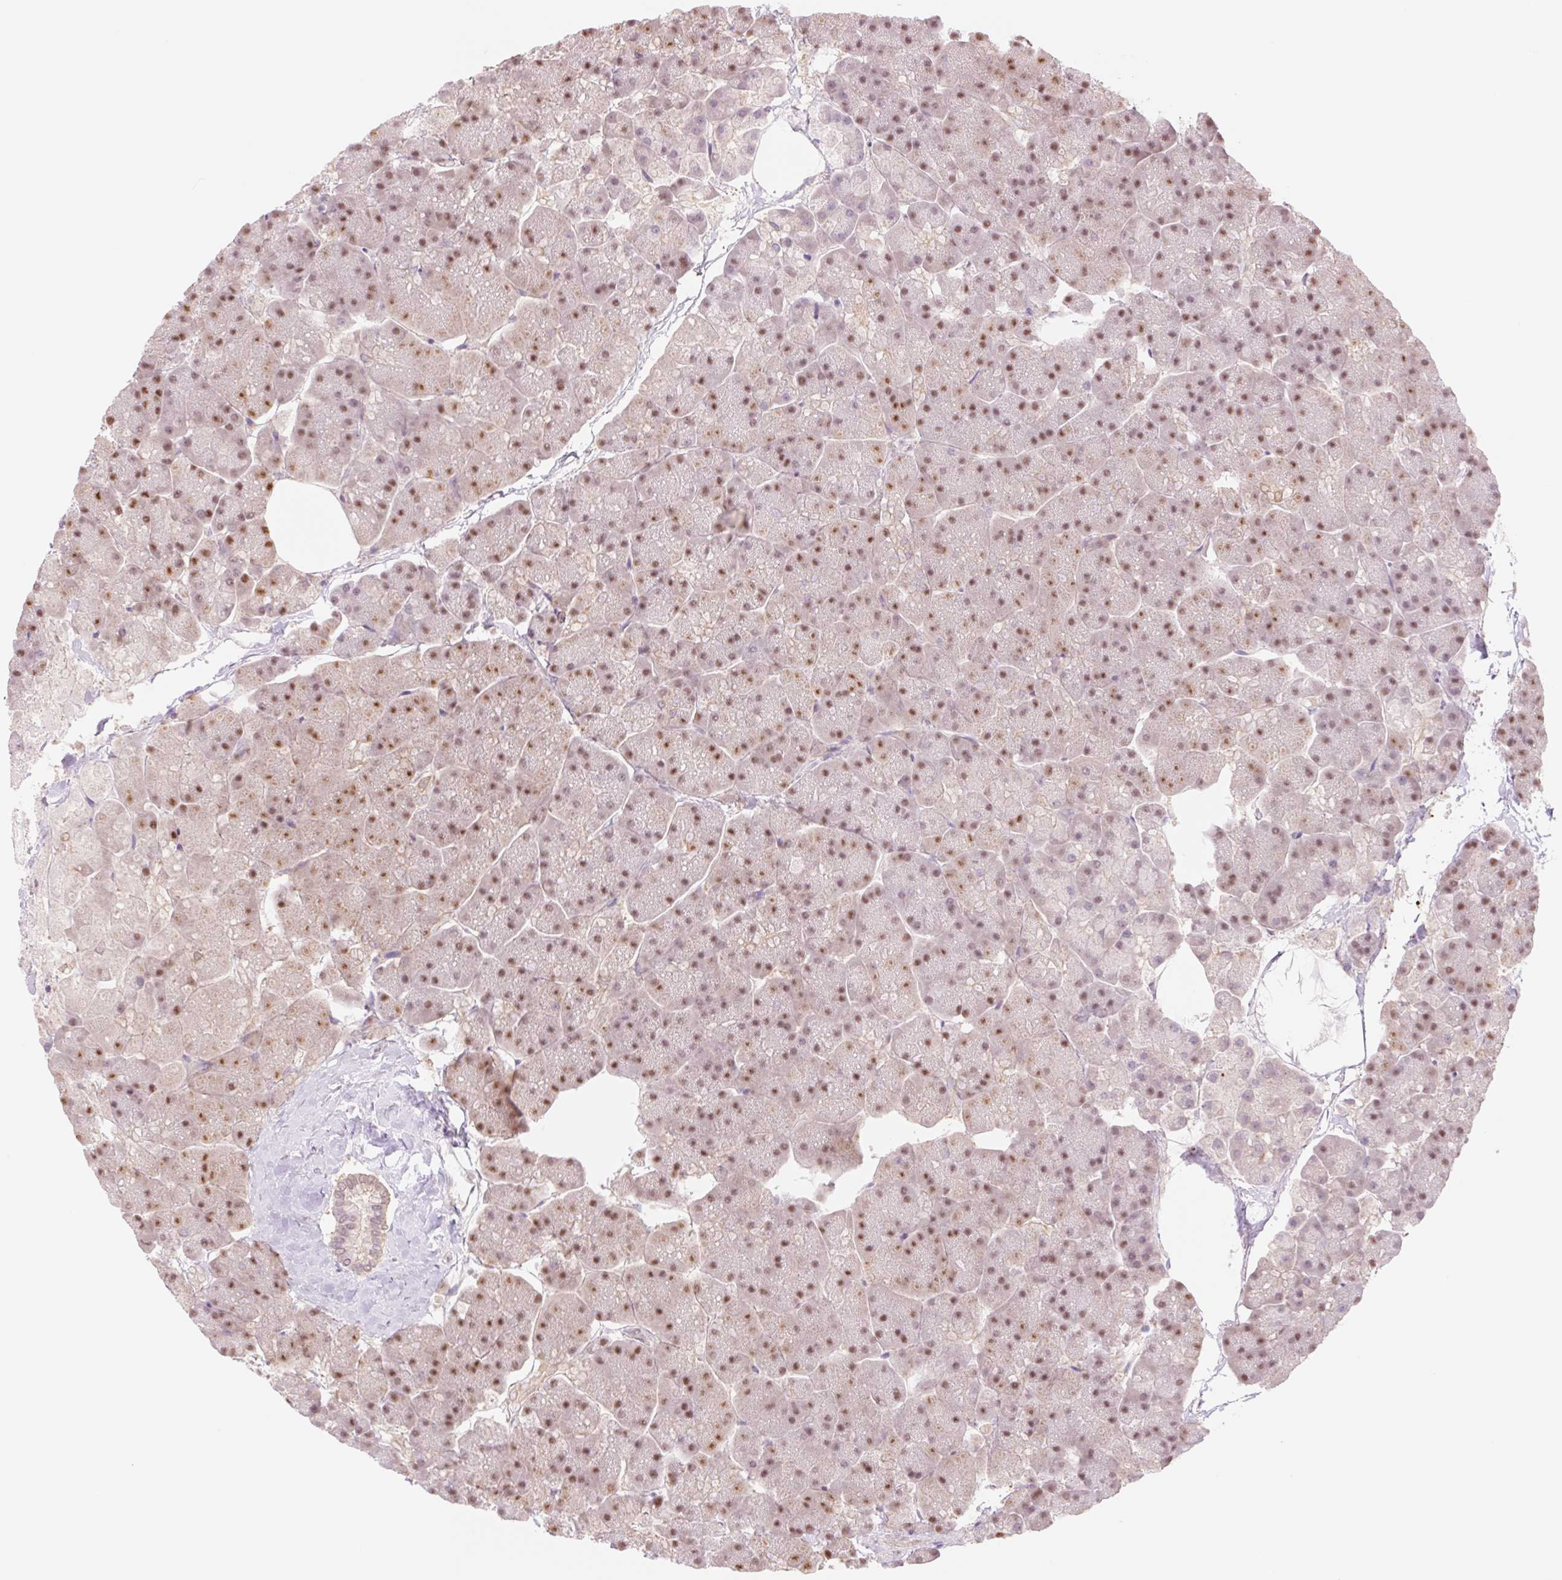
{"staining": {"intensity": "moderate", "quantity": ">75%", "location": "nuclear"}, "tissue": "pancreas", "cell_type": "Exocrine glandular cells", "image_type": "normal", "snomed": [{"axis": "morphology", "description": "Normal tissue, NOS"}, {"axis": "topography", "description": "Pancreas"}, {"axis": "topography", "description": "Peripheral nerve tissue"}], "caption": "IHC (DAB (3,3'-diaminobenzidine)) staining of normal pancreas shows moderate nuclear protein expression in about >75% of exocrine glandular cells. (brown staining indicates protein expression, while blue staining denotes nuclei).", "gene": "HEBP1", "patient": {"sex": "male", "age": 54}}